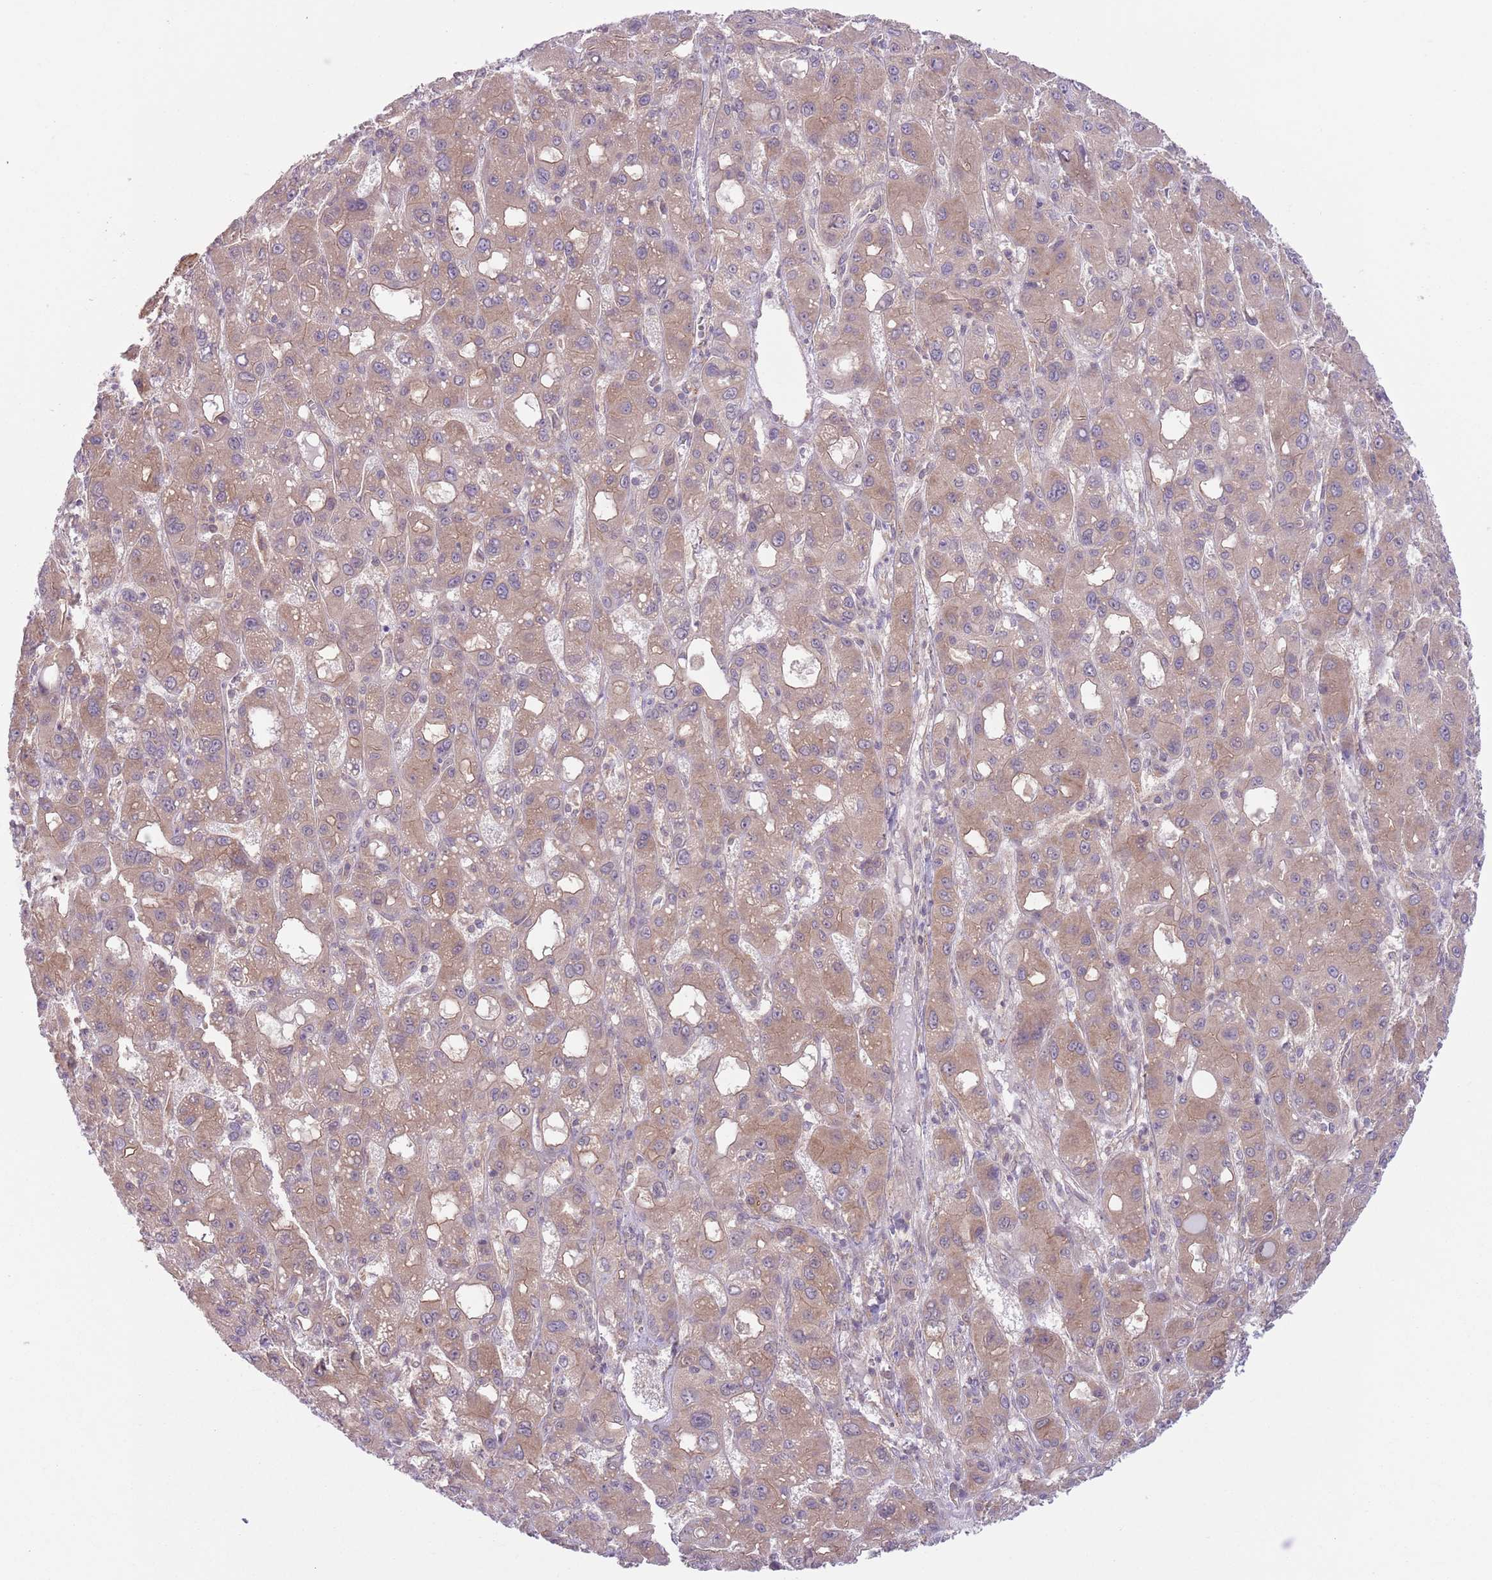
{"staining": {"intensity": "weak", "quantity": ">75%", "location": "cytoplasmic/membranous"}, "tissue": "liver cancer", "cell_type": "Tumor cells", "image_type": "cancer", "snomed": [{"axis": "morphology", "description": "Carcinoma, Hepatocellular, NOS"}, {"axis": "topography", "description": "Liver"}], "caption": "Approximately >75% of tumor cells in human hepatocellular carcinoma (liver) display weak cytoplasmic/membranous protein positivity as visualized by brown immunohistochemical staining.", "gene": "COPE", "patient": {"sex": "male", "age": 55}}